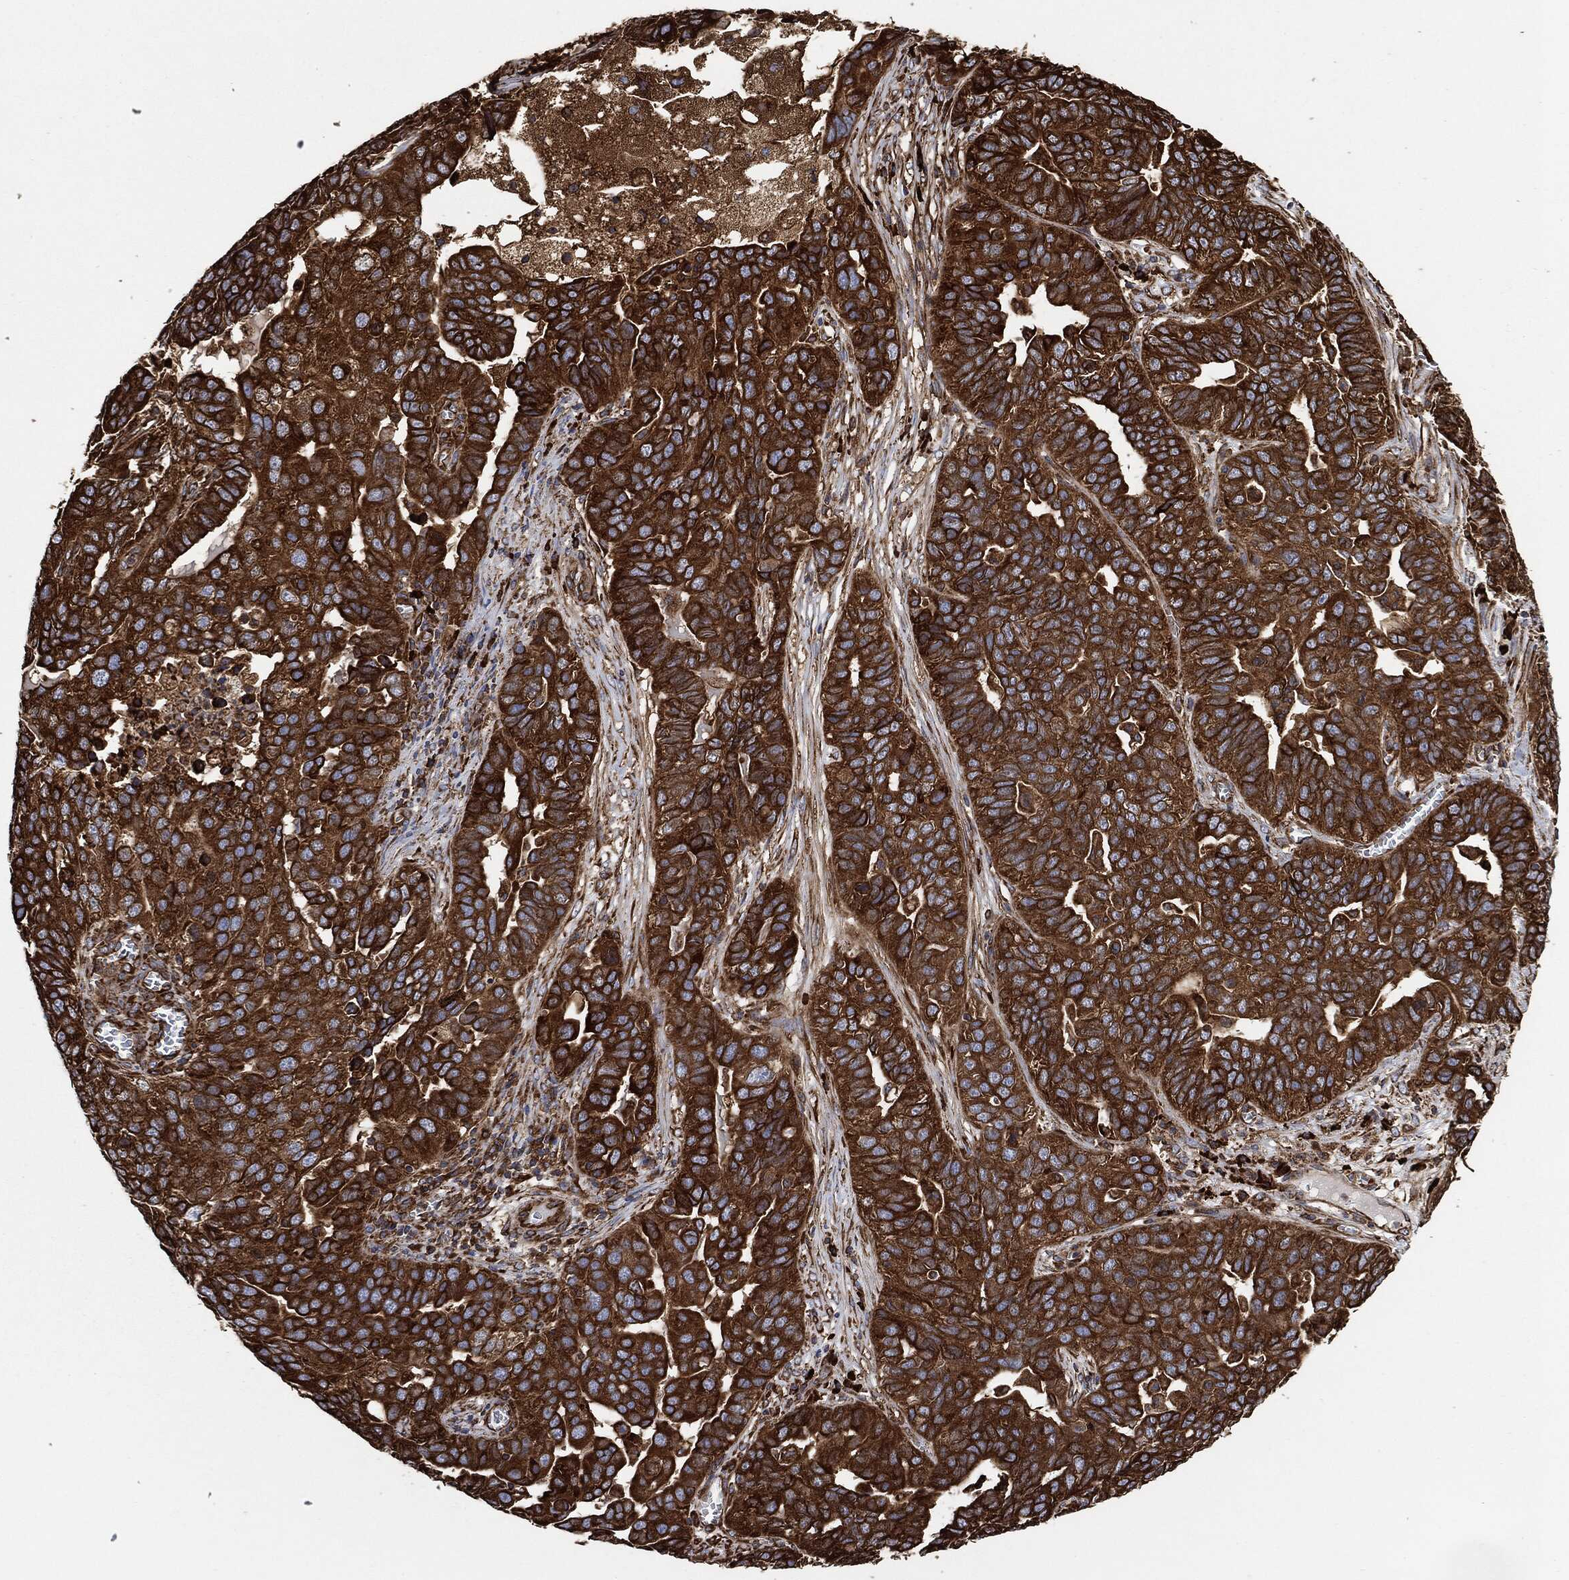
{"staining": {"intensity": "strong", "quantity": ">75%", "location": "cytoplasmic/membranous"}, "tissue": "ovarian cancer", "cell_type": "Tumor cells", "image_type": "cancer", "snomed": [{"axis": "morphology", "description": "Carcinoma, endometroid"}, {"axis": "topography", "description": "Soft tissue"}, {"axis": "topography", "description": "Ovary"}], "caption": "Ovarian endometroid carcinoma stained for a protein (brown) reveals strong cytoplasmic/membranous positive expression in about >75% of tumor cells.", "gene": "AMFR", "patient": {"sex": "female", "age": 52}}